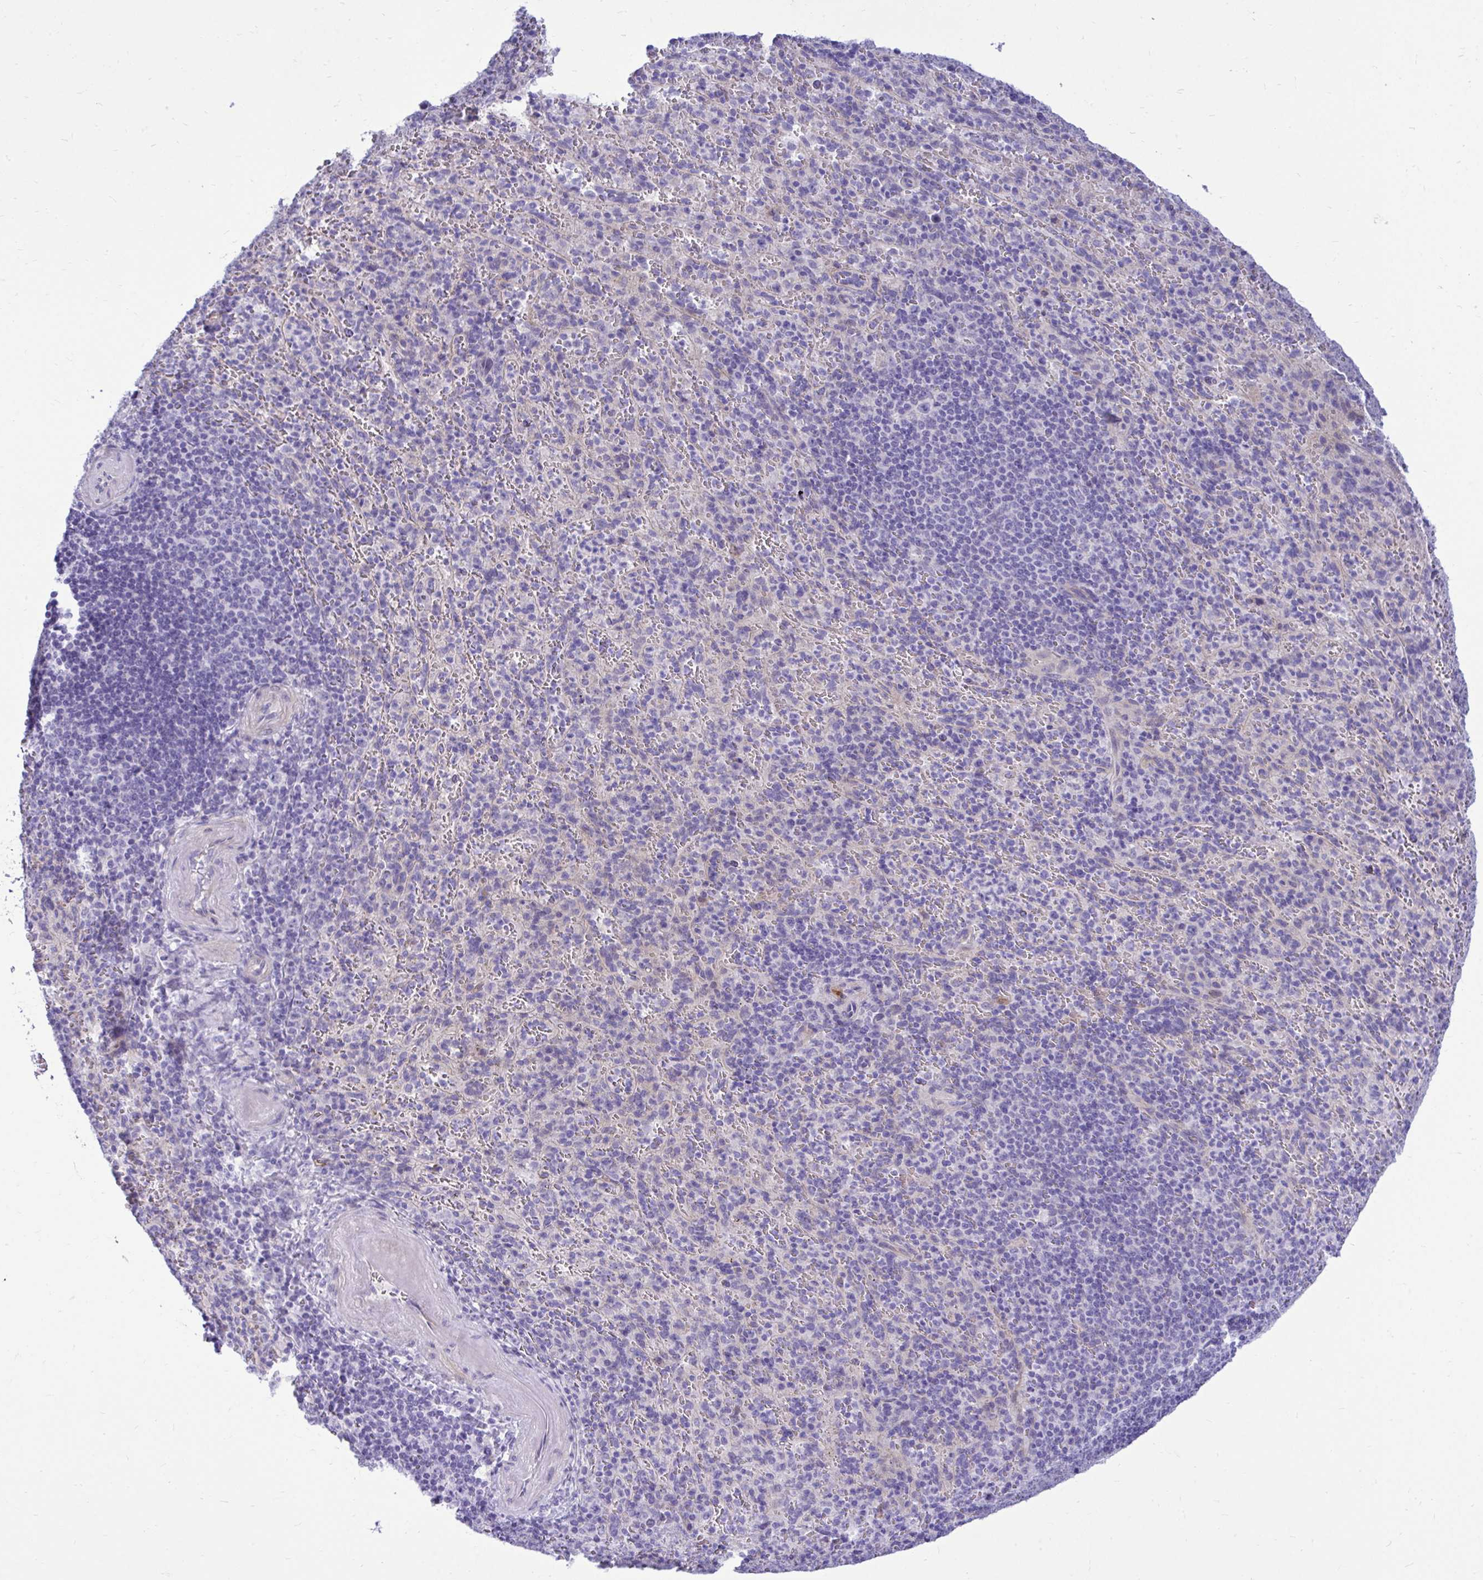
{"staining": {"intensity": "negative", "quantity": "none", "location": "none"}, "tissue": "spleen", "cell_type": "Cells in red pulp", "image_type": "normal", "snomed": [{"axis": "morphology", "description": "Normal tissue, NOS"}, {"axis": "topography", "description": "Spleen"}], "caption": "Immunohistochemistry (IHC) of benign human spleen shows no staining in cells in red pulp.", "gene": "ABCG2", "patient": {"sex": "male", "age": 57}}